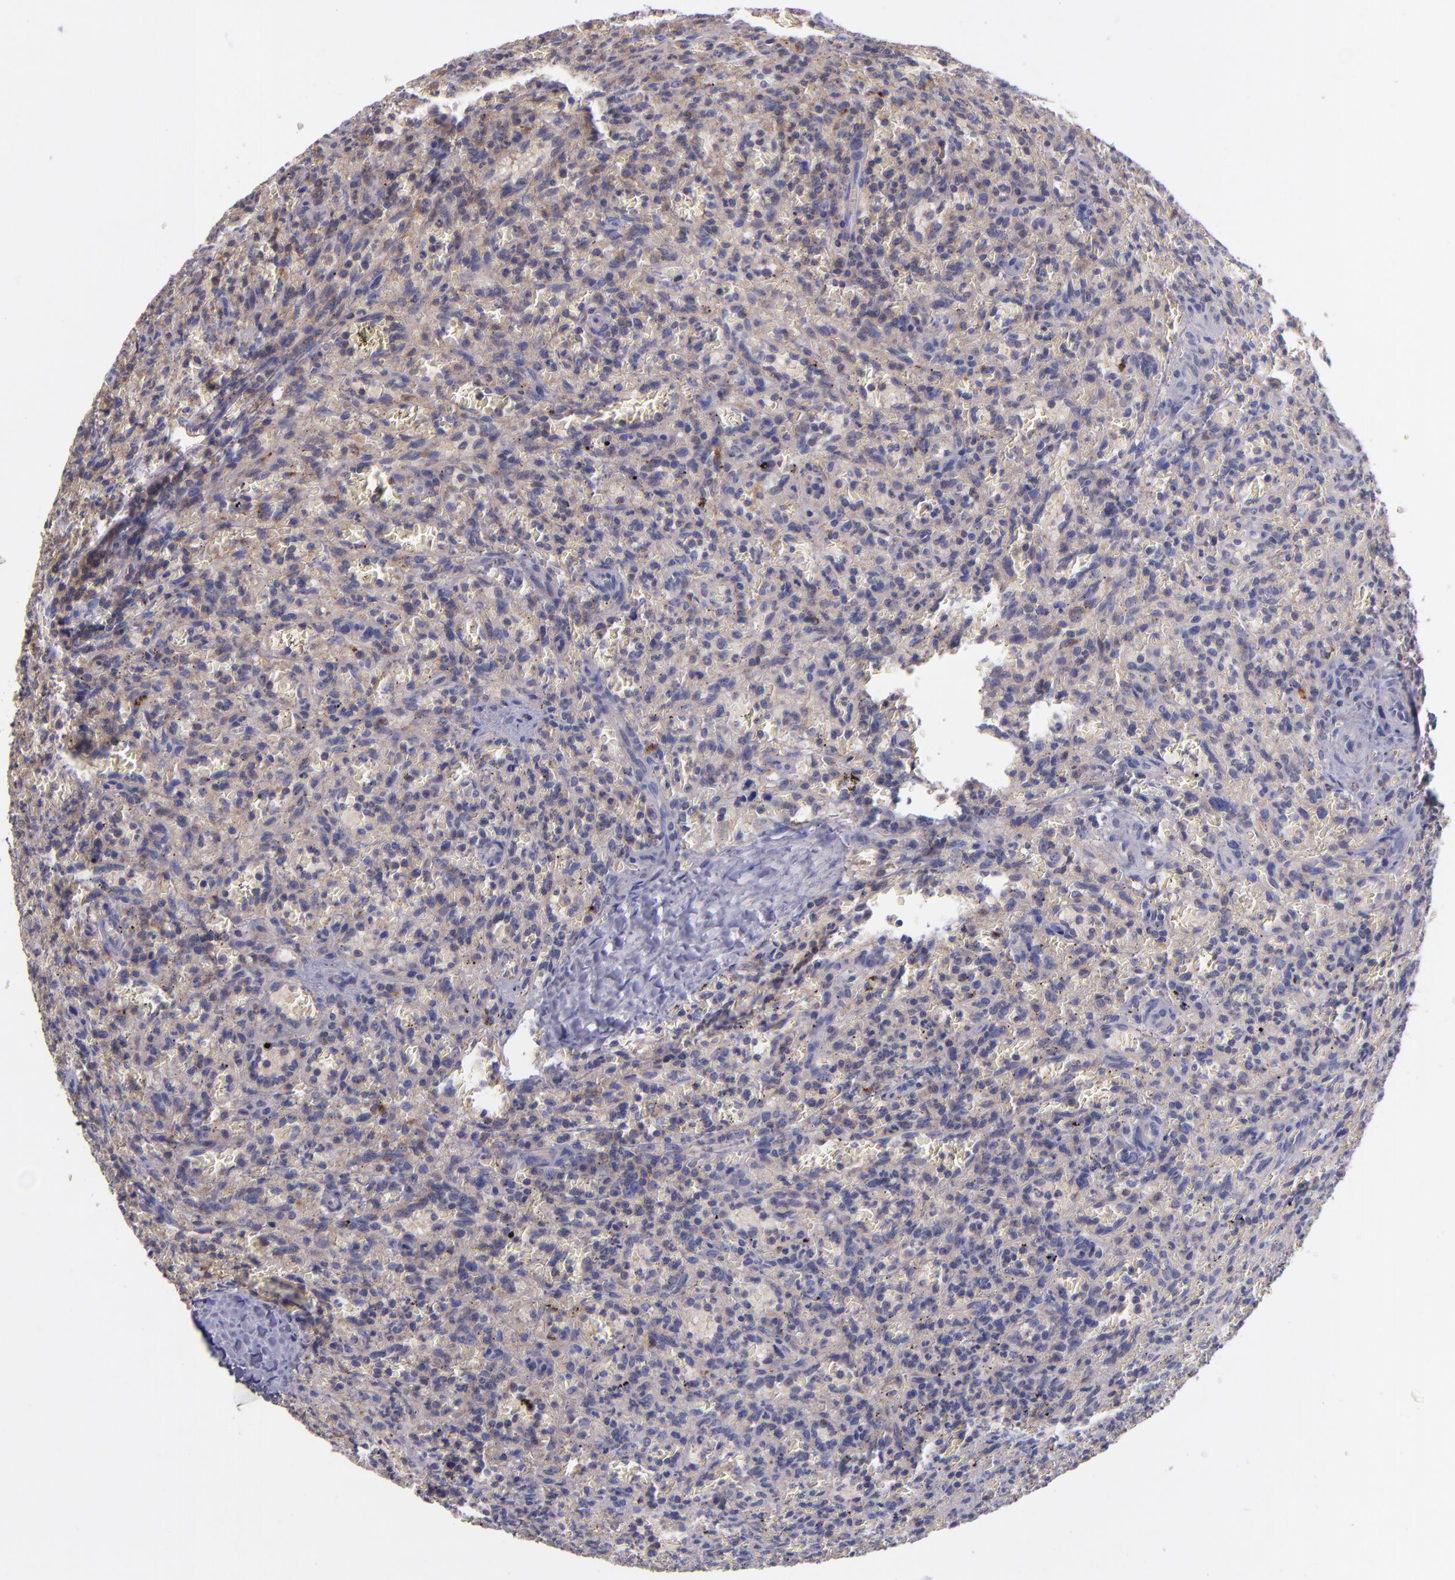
{"staining": {"intensity": "weak", "quantity": "25%-75%", "location": "cytoplasmic/membranous"}, "tissue": "lymphoma", "cell_type": "Tumor cells", "image_type": "cancer", "snomed": [{"axis": "morphology", "description": "Malignant lymphoma, non-Hodgkin's type, Low grade"}, {"axis": "topography", "description": "Spleen"}], "caption": "Immunohistochemistry (IHC) (DAB (3,3'-diaminobenzidine)) staining of human lymphoma exhibits weak cytoplasmic/membranous protein positivity in approximately 25%-75% of tumor cells.", "gene": "RBP4", "patient": {"sex": "female", "age": 64}}